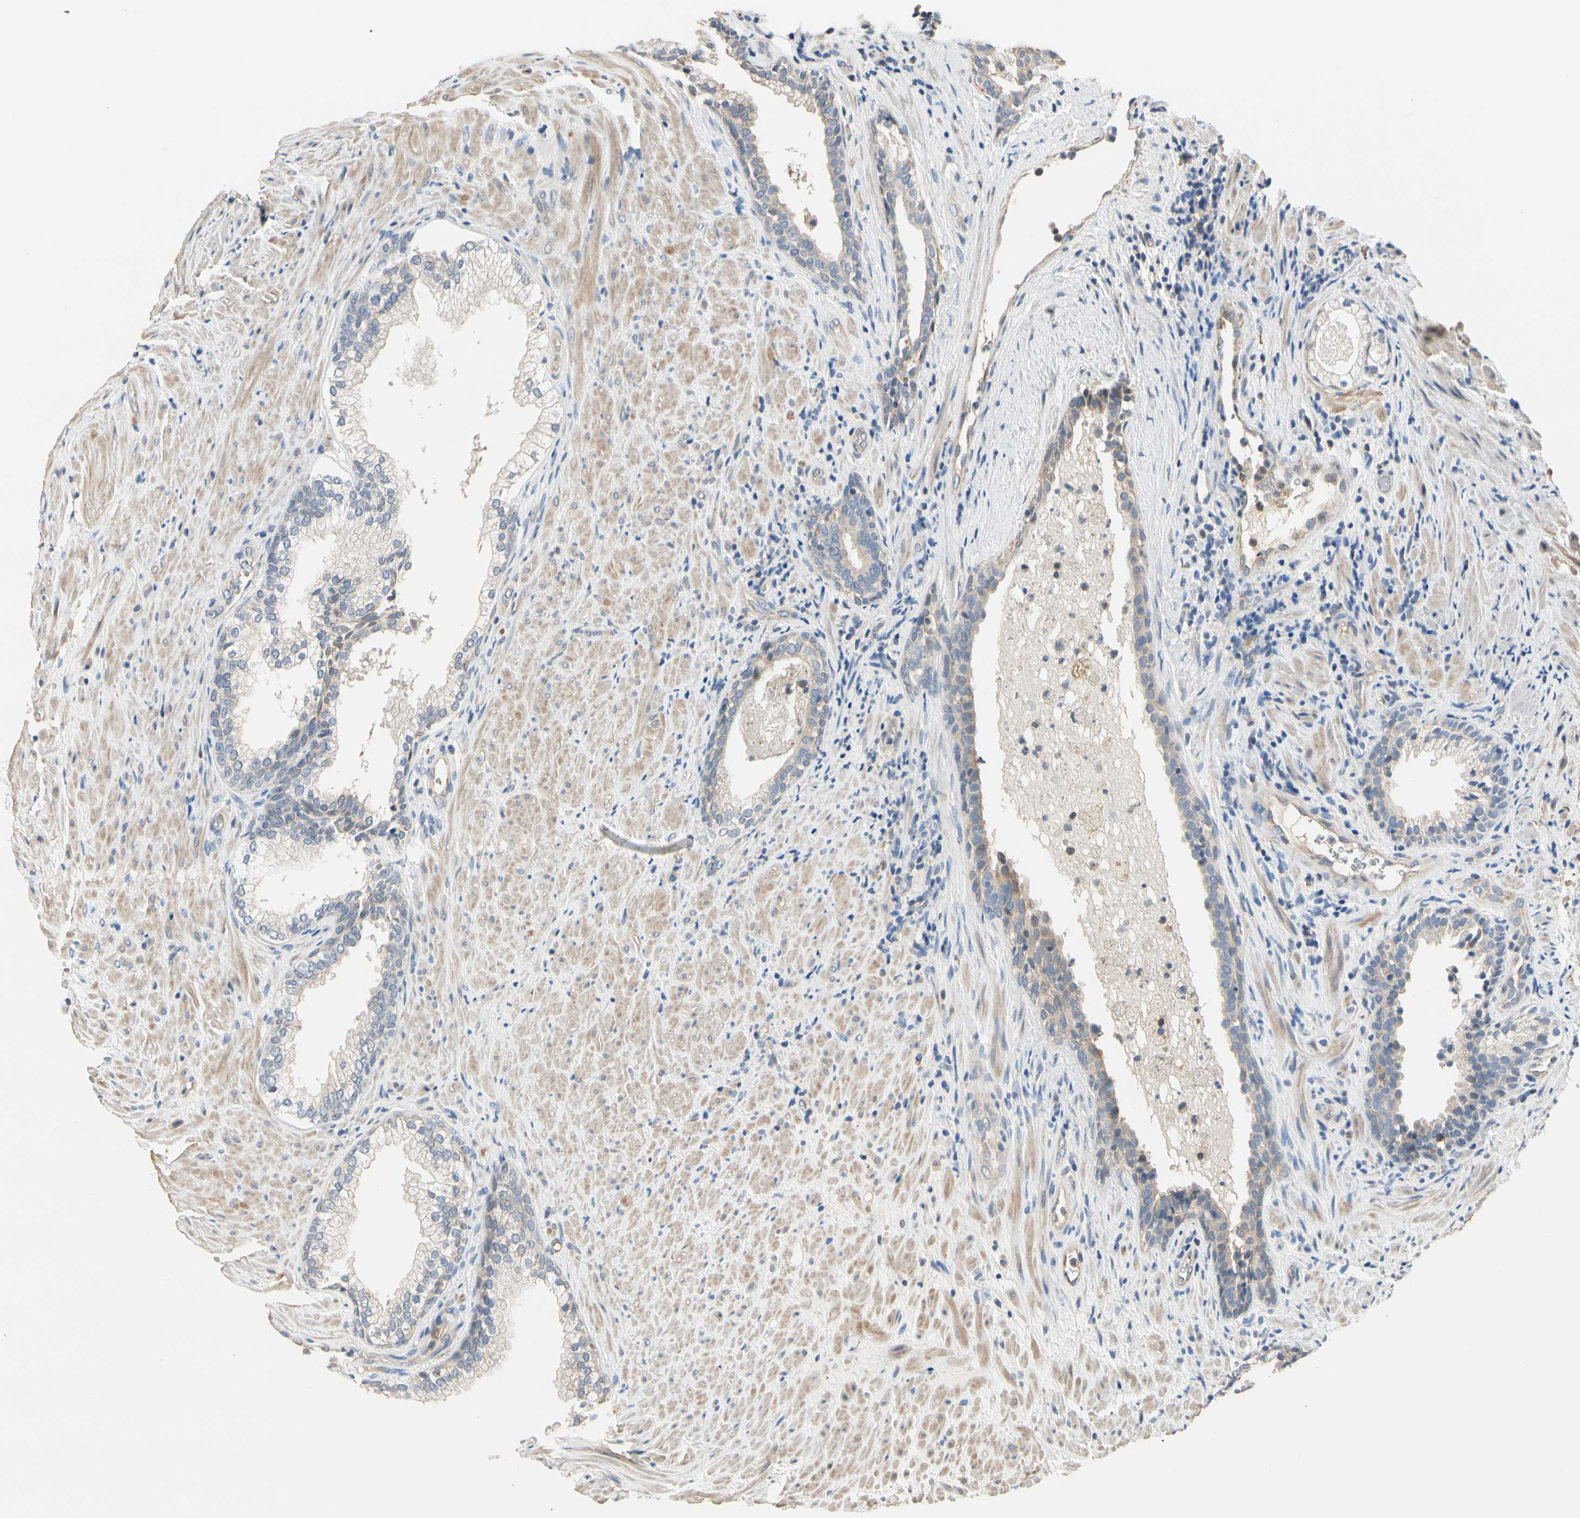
{"staining": {"intensity": "weak", "quantity": "<25%", "location": "cytoplasmic/membranous"}, "tissue": "prostate", "cell_type": "Glandular cells", "image_type": "normal", "snomed": [{"axis": "morphology", "description": "Normal tissue, NOS"}, {"axis": "topography", "description": "Prostate"}], "caption": "This is an immunohistochemistry (IHC) micrograph of unremarkable prostate. There is no positivity in glandular cells.", "gene": "GPR153", "patient": {"sex": "male", "age": 76}}